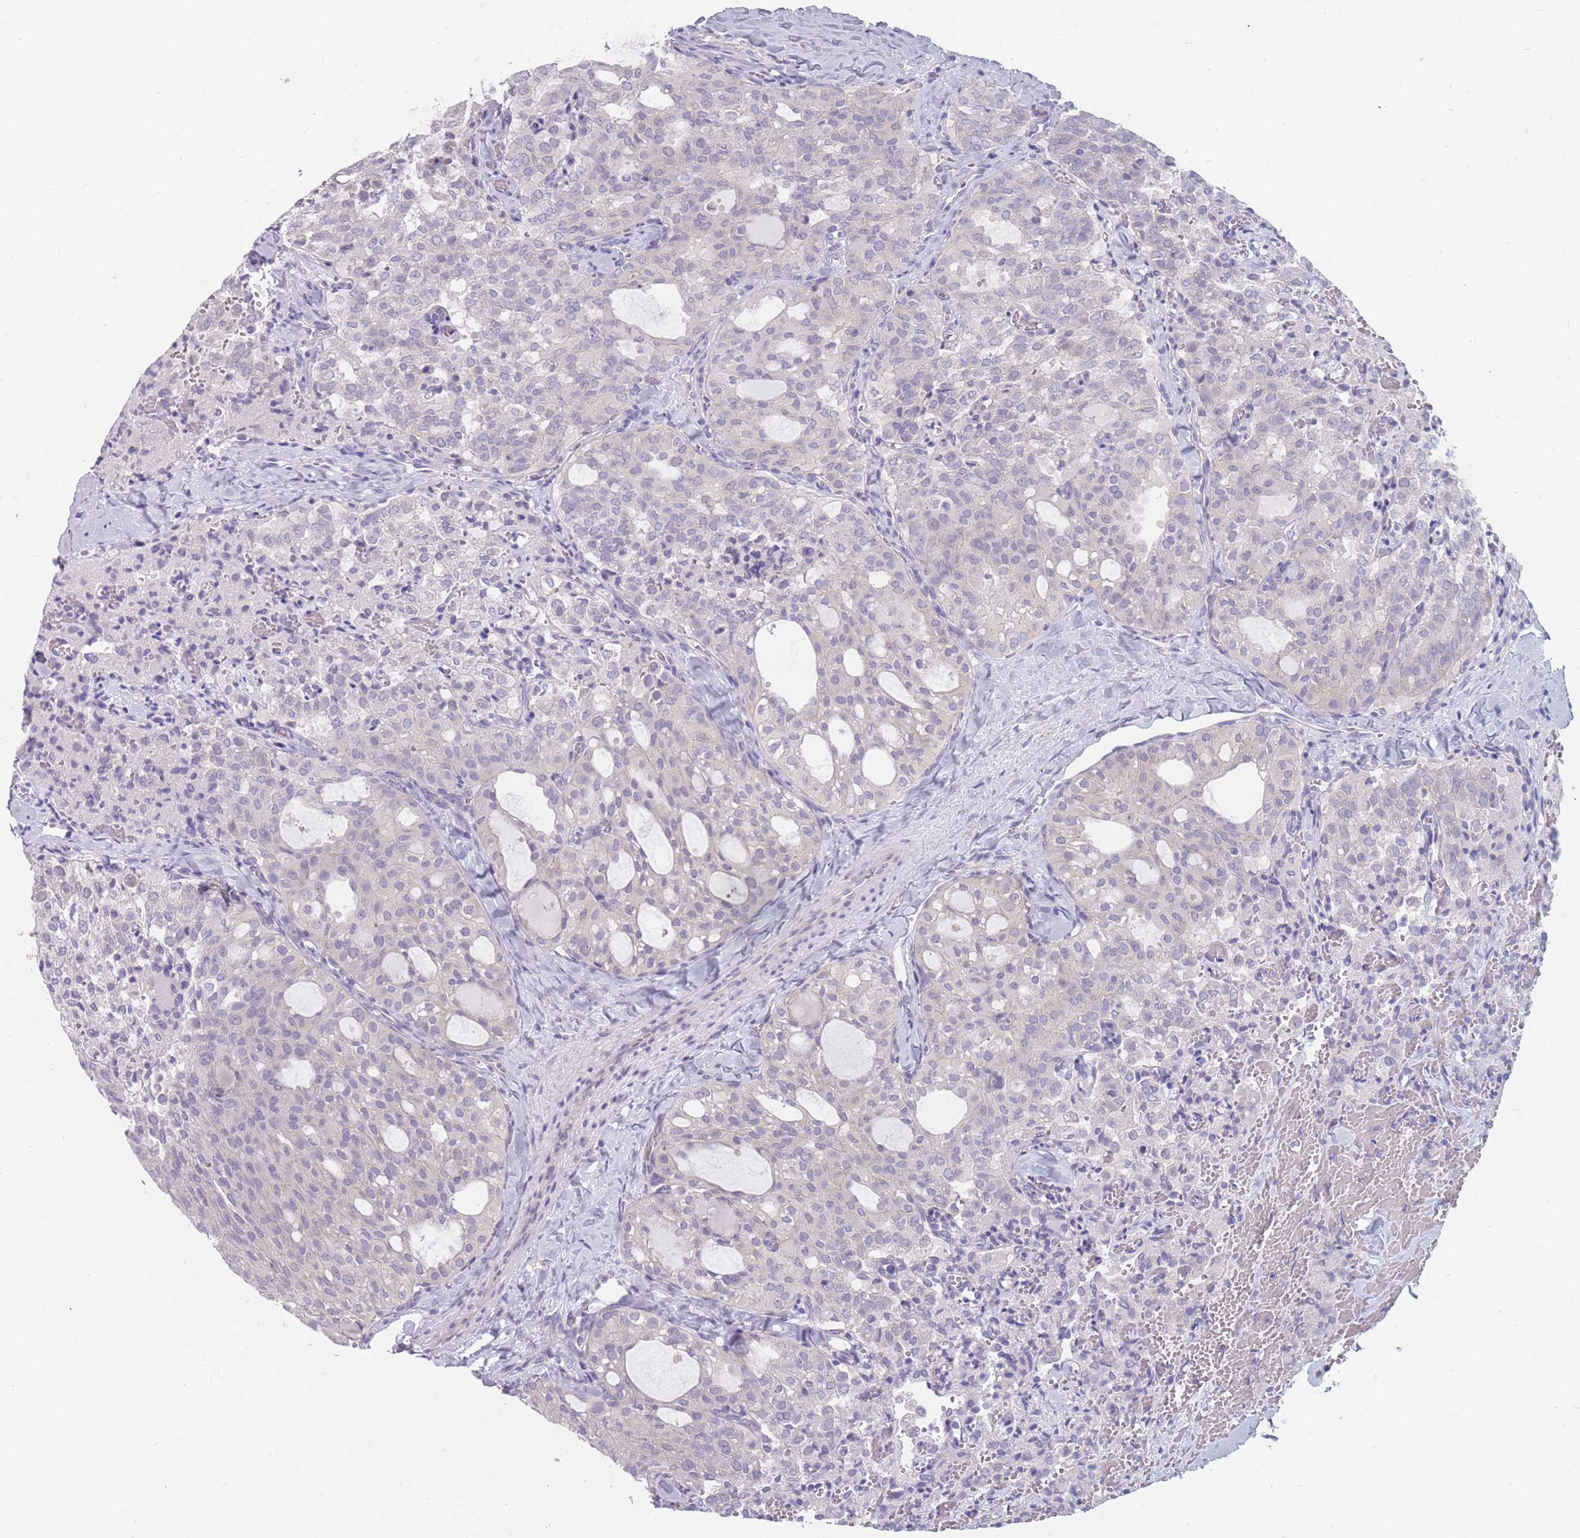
{"staining": {"intensity": "negative", "quantity": "none", "location": "none"}, "tissue": "thyroid cancer", "cell_type": "Tumor cells", "image_type": "cancer", "snomed": [{"axis": "morphology", "description": "Follicular adenoma carcinoma, NOS"}, {"axis": "topography", "description": "Thyroid gland"}], "caption": "This is an immunohistochemistry (IHC) micrograph of thyroid cancer (follicular adenoma carcinoma). There is no staining in tumor cells.", "gene": "CMTR2", "patient": {"sex": "male", "age": 75}}